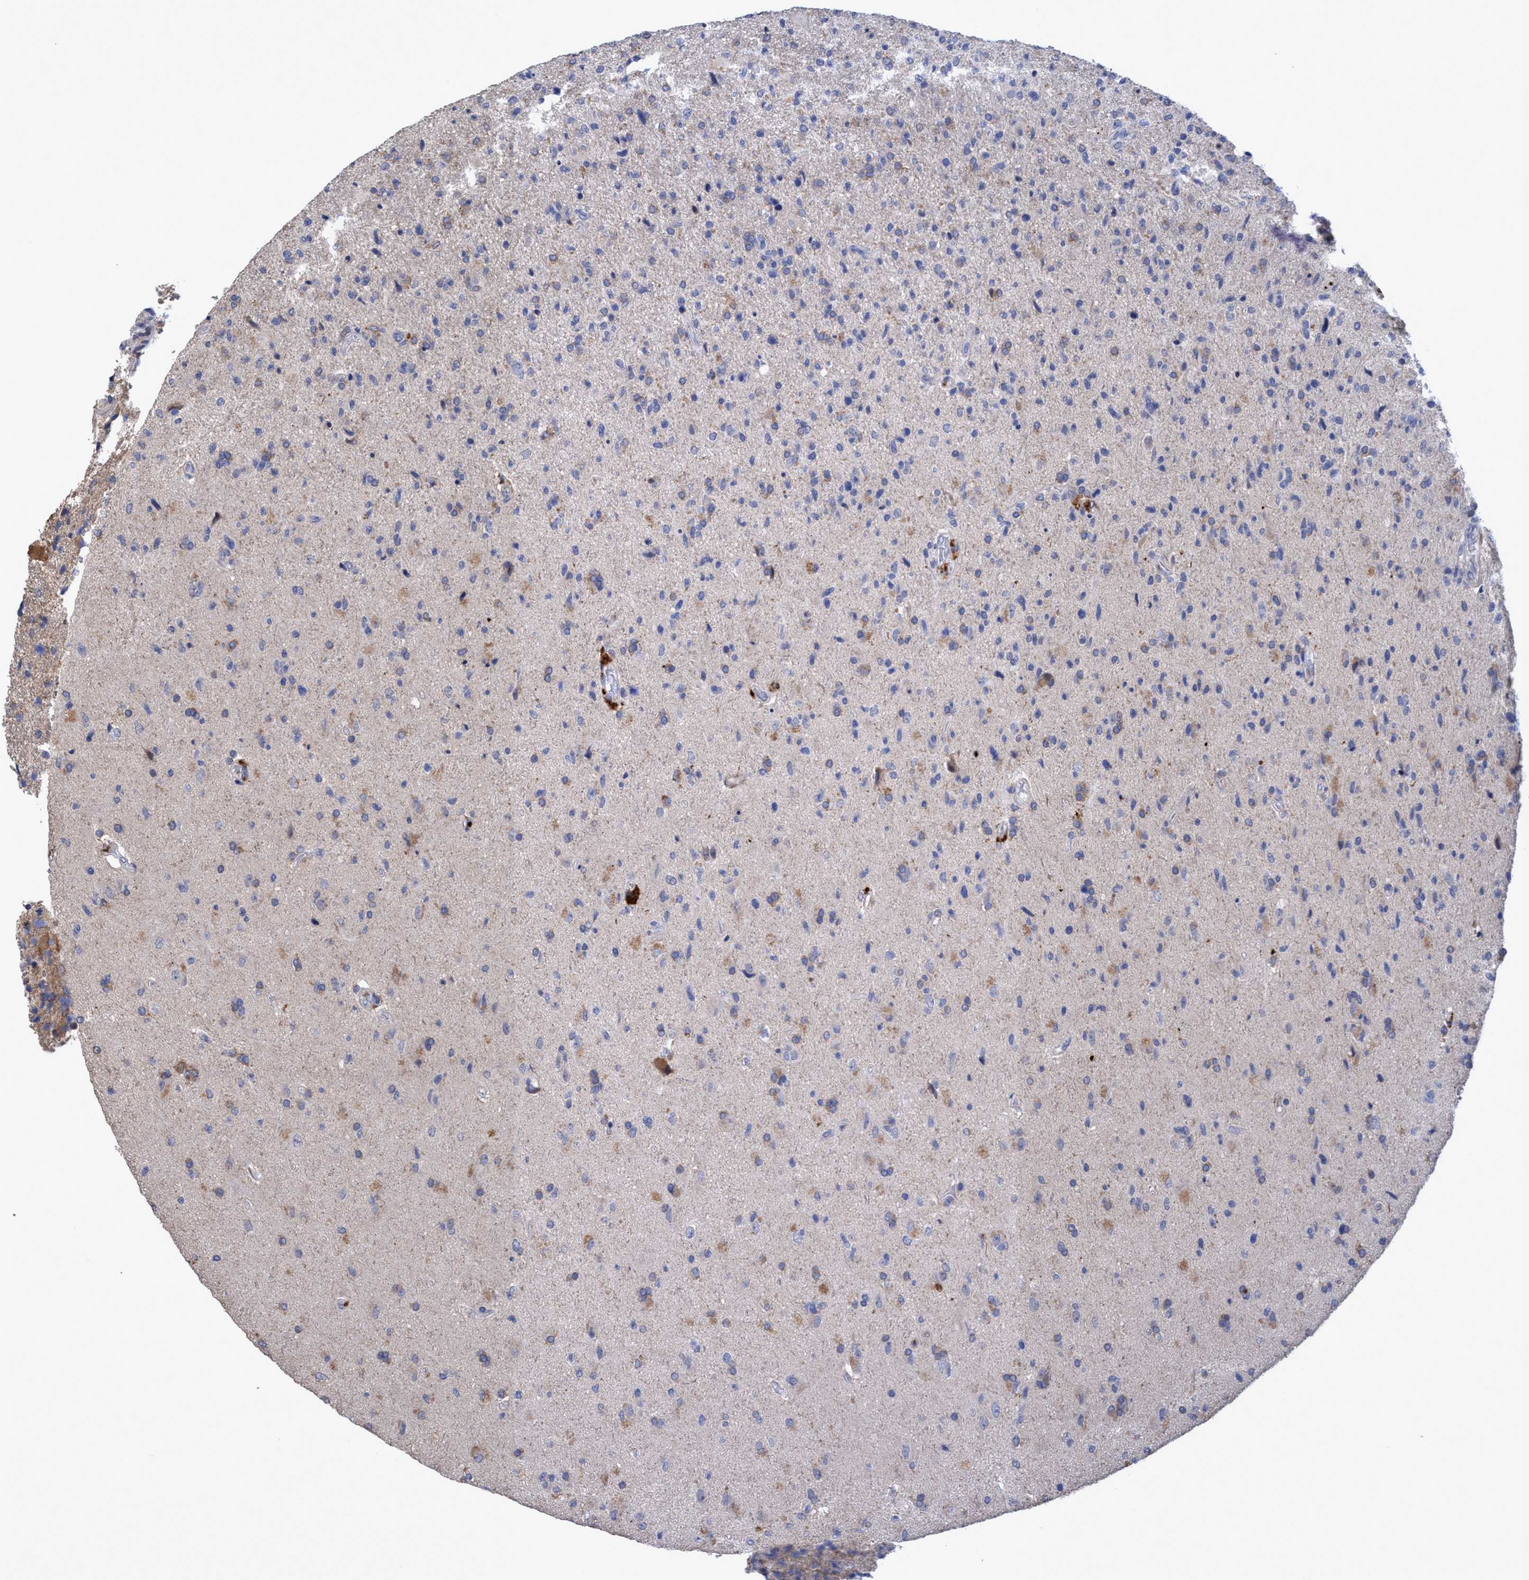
{"staining": {"intensity": "weak", "quantity": "<25%", "location": "cytoplasmic/membranous"}, "tissue": "glioma", "cell_type": "Tumor cells", "image_type": "cancer", "snomed": [{"axis": "morphology", "description": "Glioma, malignant, High grade"}, {"axis": "topography", "description": "Brain"}], "caption": "Glioma was stained to show a protein in brown. There is no significant expression in tumor cells.", "gene": "SEMA4D", "patient": {"sex": "male", "age": 72}}